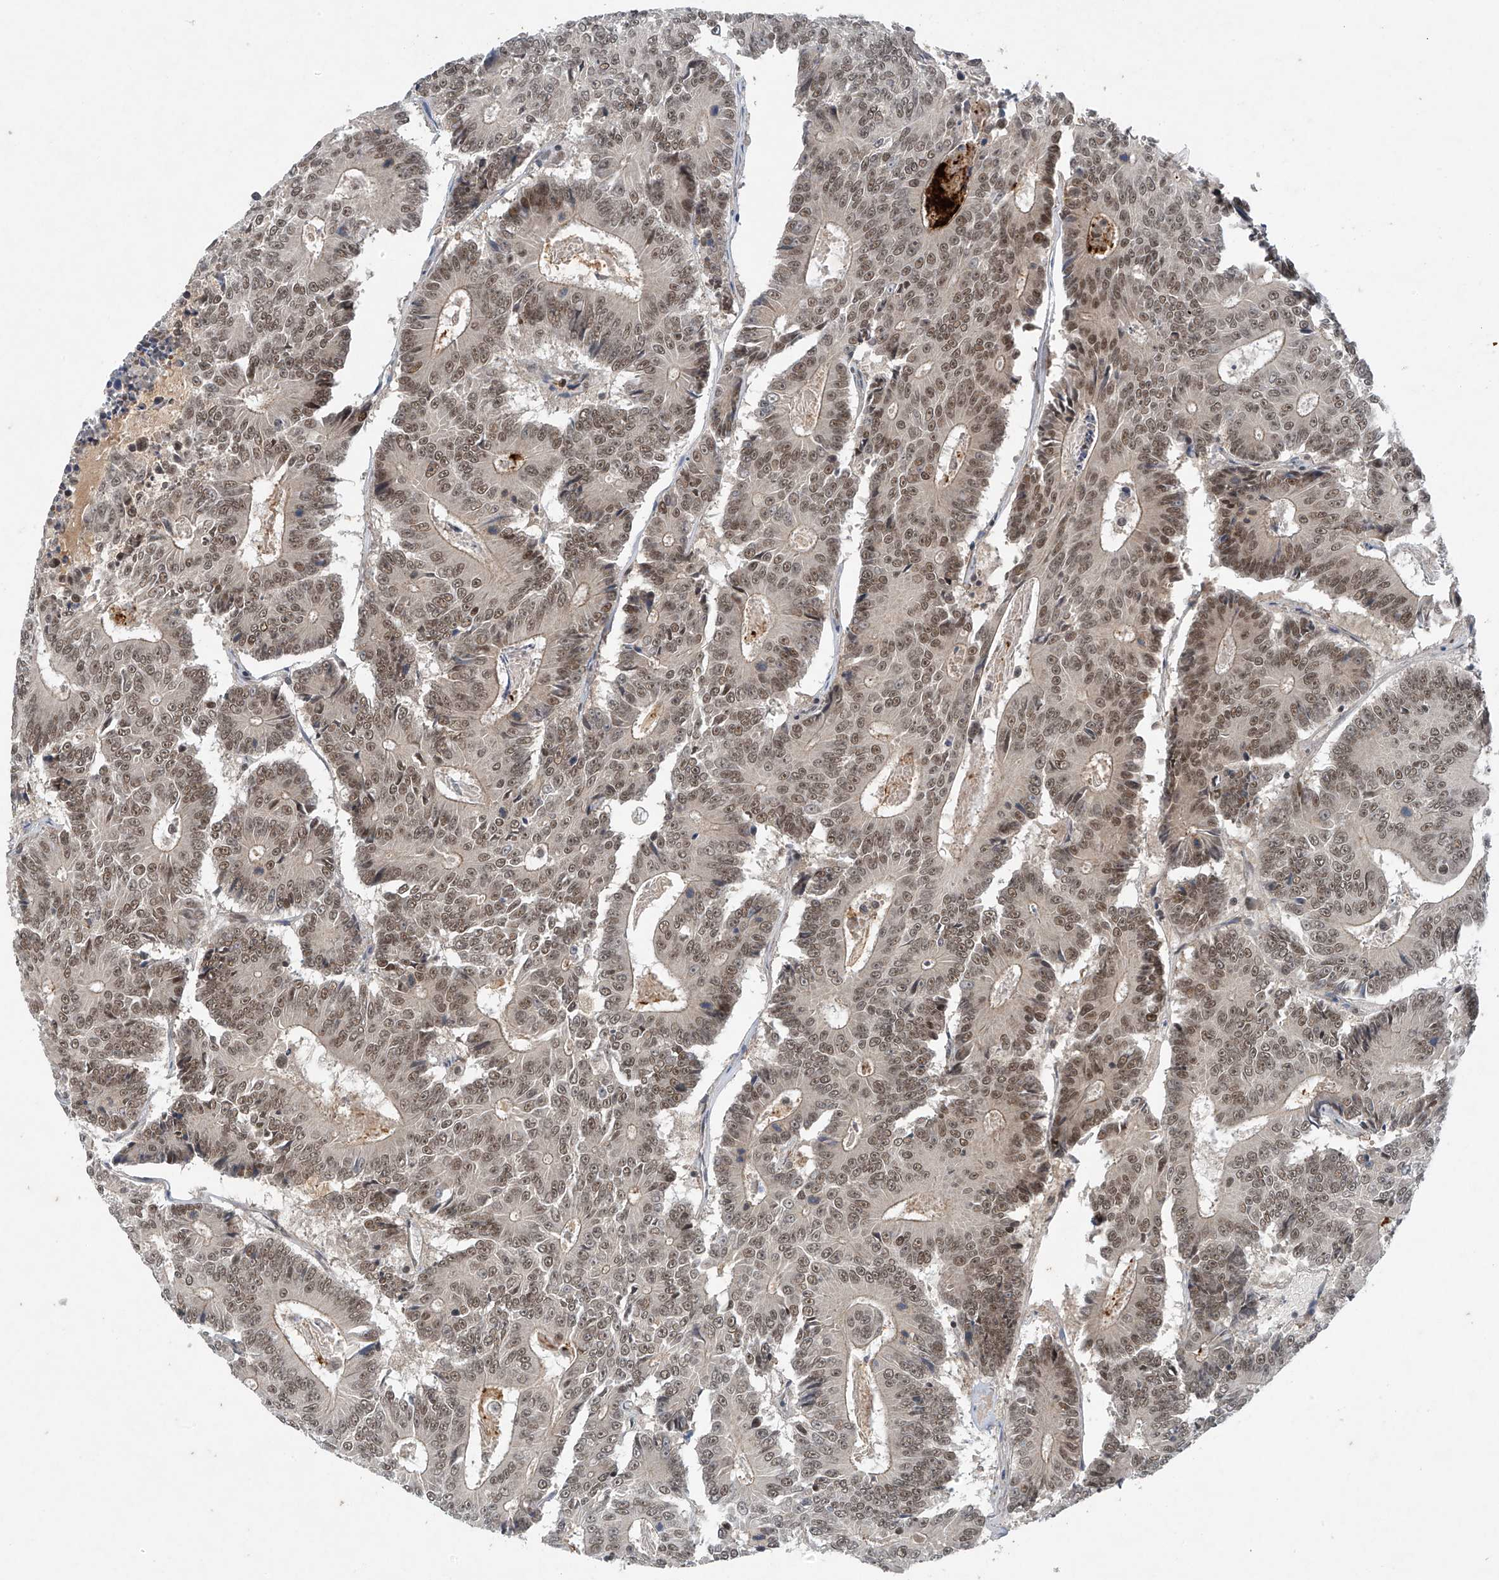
{"staining": {"intensity": "moderate", "quantity": ">75%", "location": "nuclear"}, "tissue": "colorectal cancer", "cell_type": "Tumor cells", "image_type": "cancer", "snomed": [{"axis": "morphology", "description": "Adenocarcinoma, NOS"}, {"axis": "topography", "description": "Colon"}], "caption": "This is a histology image of immunohistochemistry staining of colorectal cancer (adenocarcinoma), which shows moderate positivity in the nuclear of tumor cells.", "gene": "TAF8", "patient": {"sex": "male", "age": 83}}